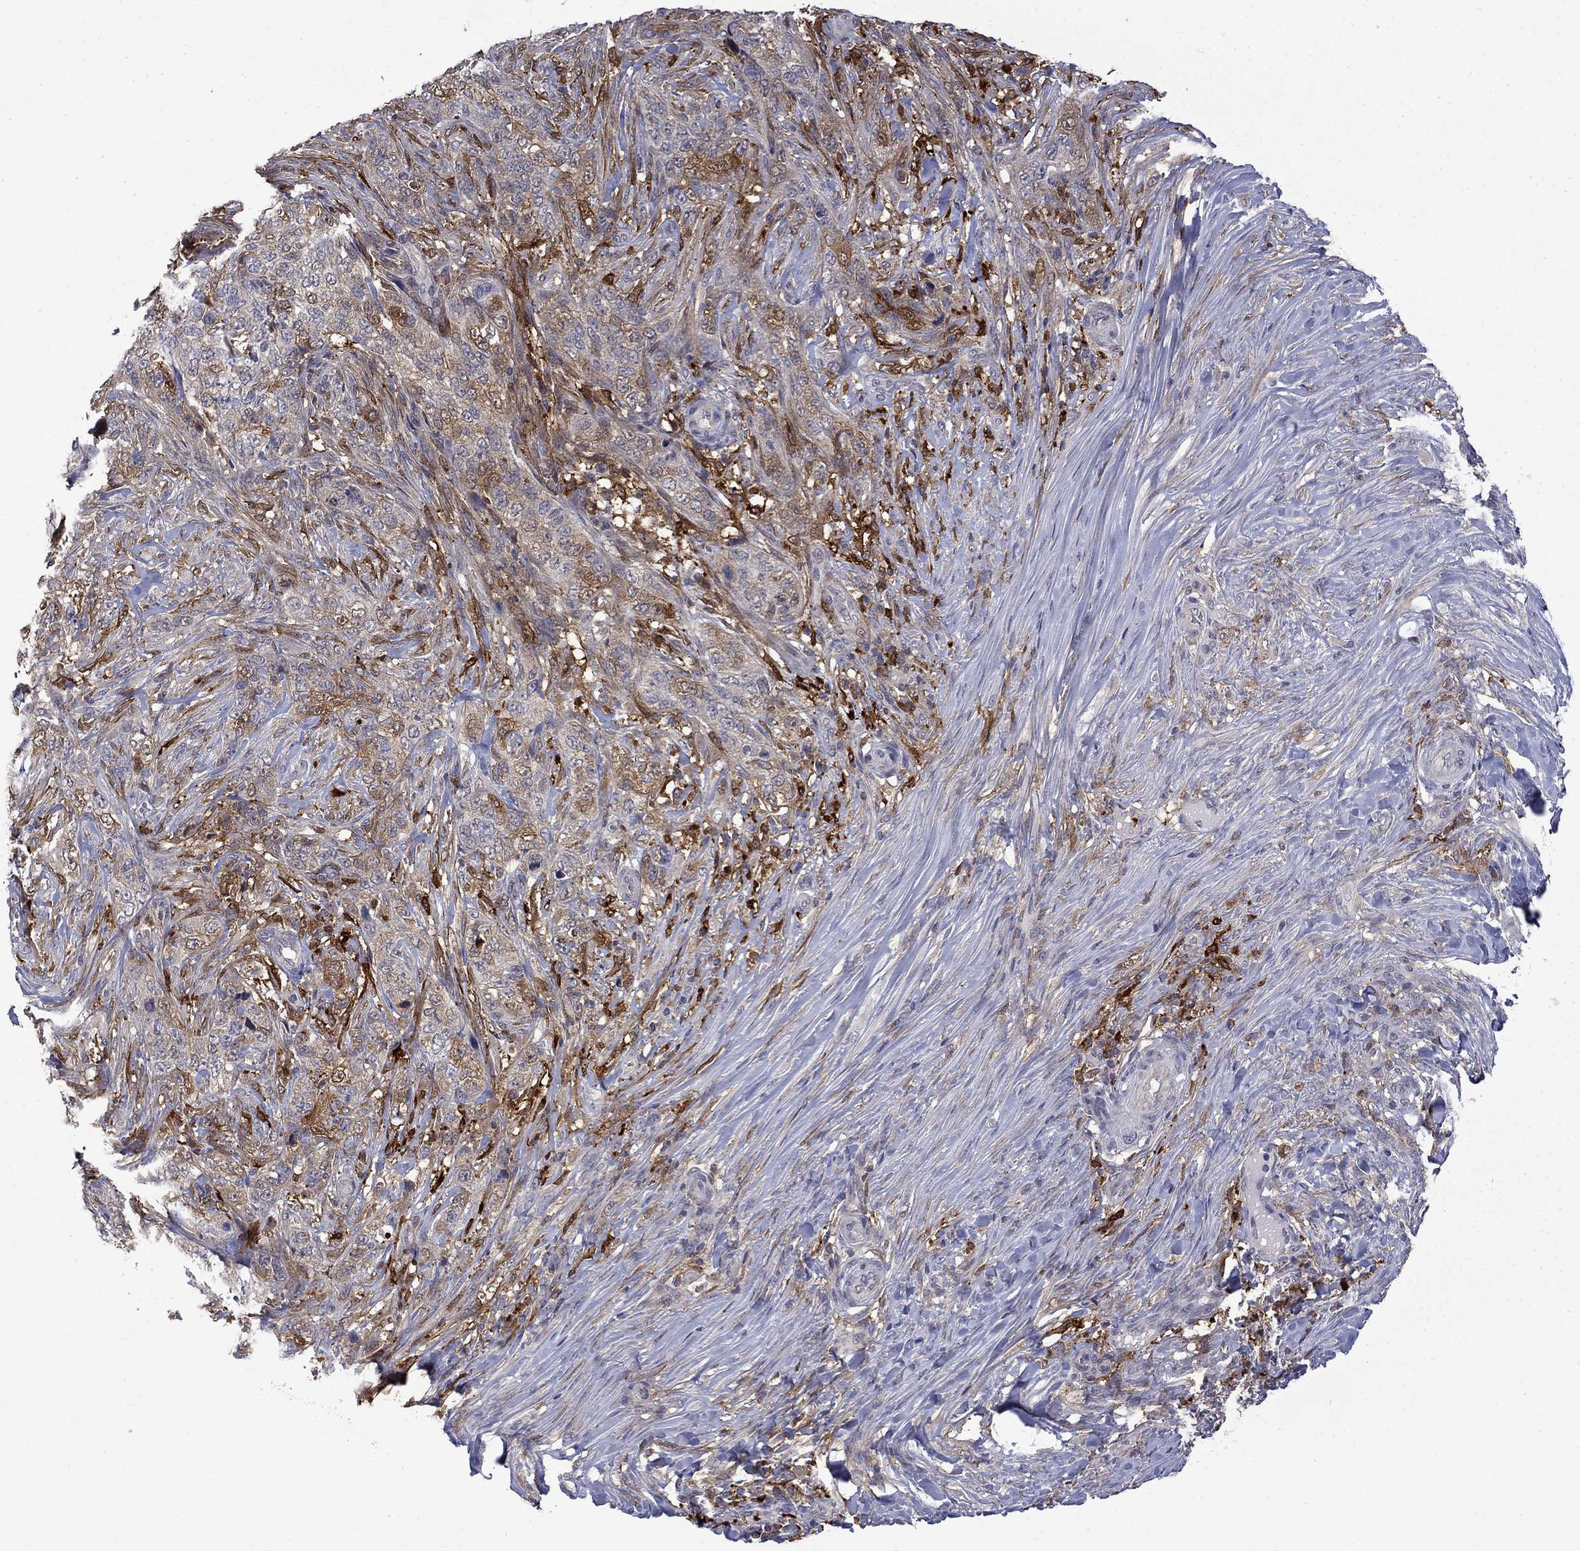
{"staining": {"intensity": "strong", "quantity": "<25%", "location": "cytoplasmic/membranous"}, "tissue": "skin cancer", "cell_type": "Tumor cells", "image_type": "cancer", "snomed": [{"axis": "morphology", "description": "Basal cell carcinoma"}, {"axis": "topography", "description": "Skin"}], "caption": "Human basal cell carcinoma (skin) stained with a protein marker displays strong staining in tumor cells.", "gene": "PCBP3", "patient": {"sex": "female", "age": 69}}